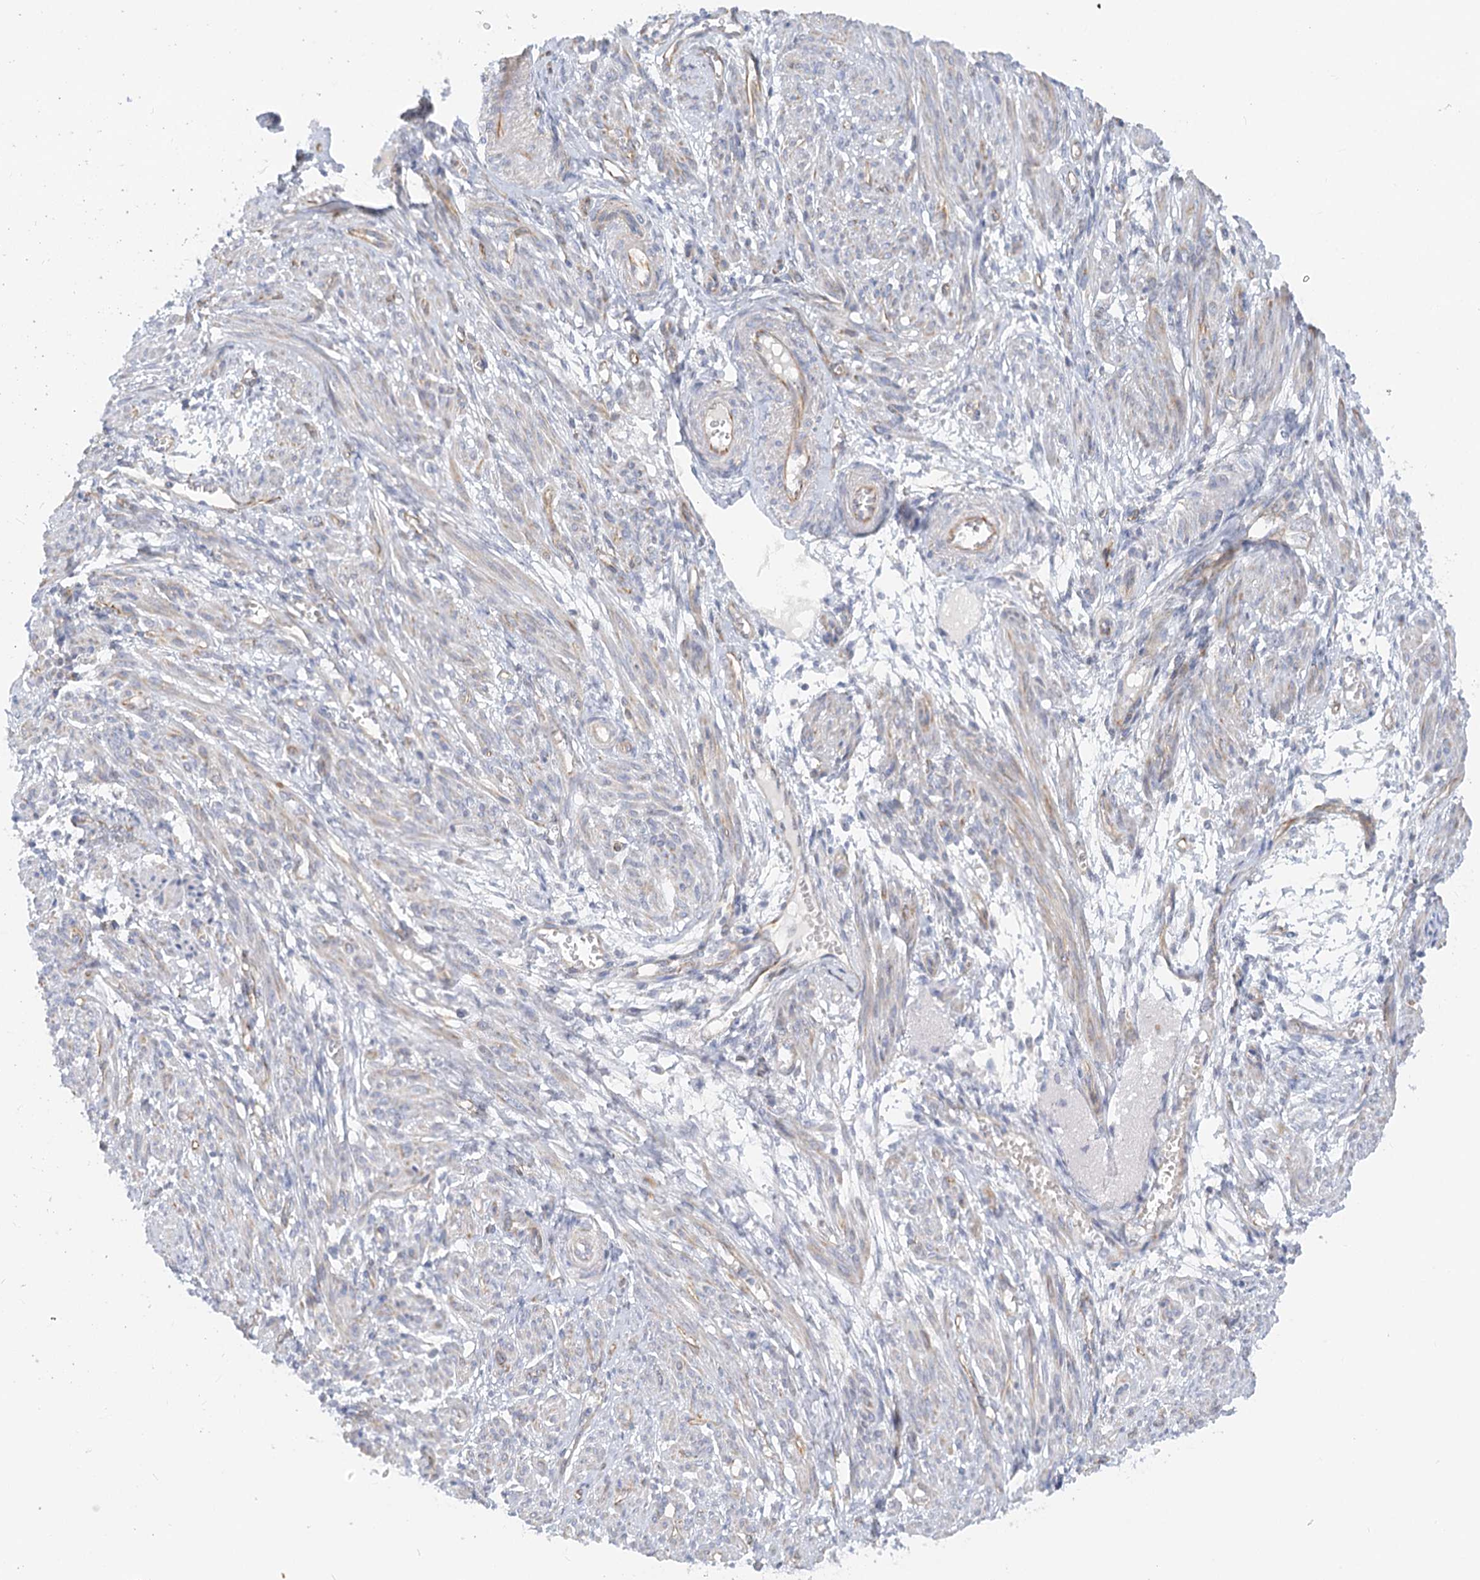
{"staining": {"intensity": "weak", "quantity": "25%-75%", "location": "cytoplasmic/membranous"}, "tissue": "smooth muscle", "cell_type": "Smooth muscle cells", "image_type": "normal", "snomed": [{"axis": "morphology", "description": "Normal tissue, NOS"}, {"axis": "topography", "description": "Smooth muscle"}], "caption": "This micrograph exhibits immunohistochemistry staining of benign human smooth muscle, with low weak cytoplasmic/membranous expression in approximately 25%-75% of smooth muscle cells.", "gene": "NELL2", "patient": {"sex": "female", "age": 39}}